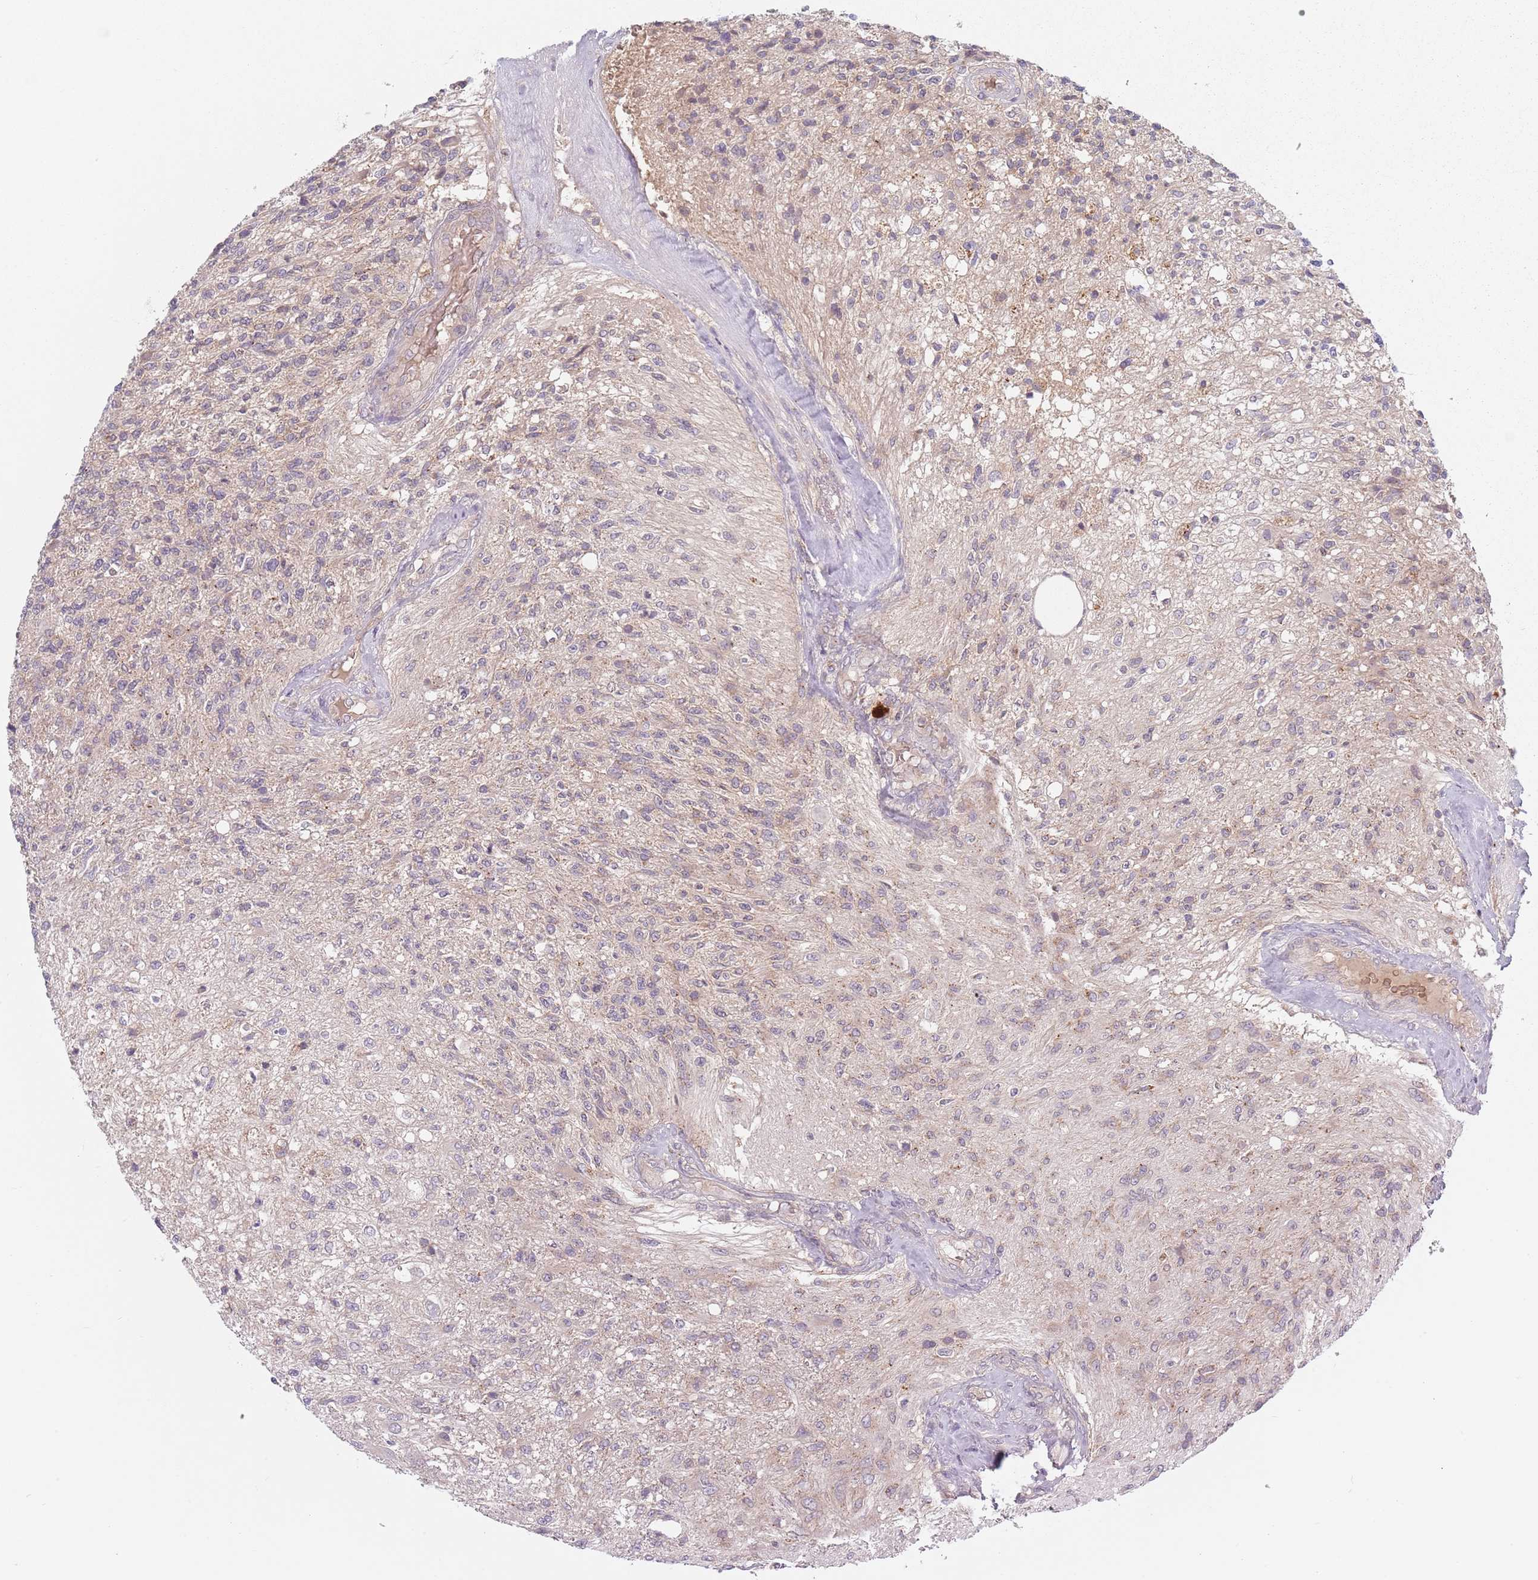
{"staining": {"intensity": "weak", "quantity": "<25%", "location": "cytoplasmic/membranous"}, "tissue": "glioma", "cell_type": "Tumor cells", "image_type": "cancer", "snomed": [{"axis": "morphology", "description": "Glioma, malignant, High grade"}, {"axis": "topography", "description": "Brain"}], "caption": "High-grade glioma (malignant) stained for a protein using IHC reveals no positivity tumor cells.", "gene": "ASB13", "patient": {"sex": "male", "age": 56}}